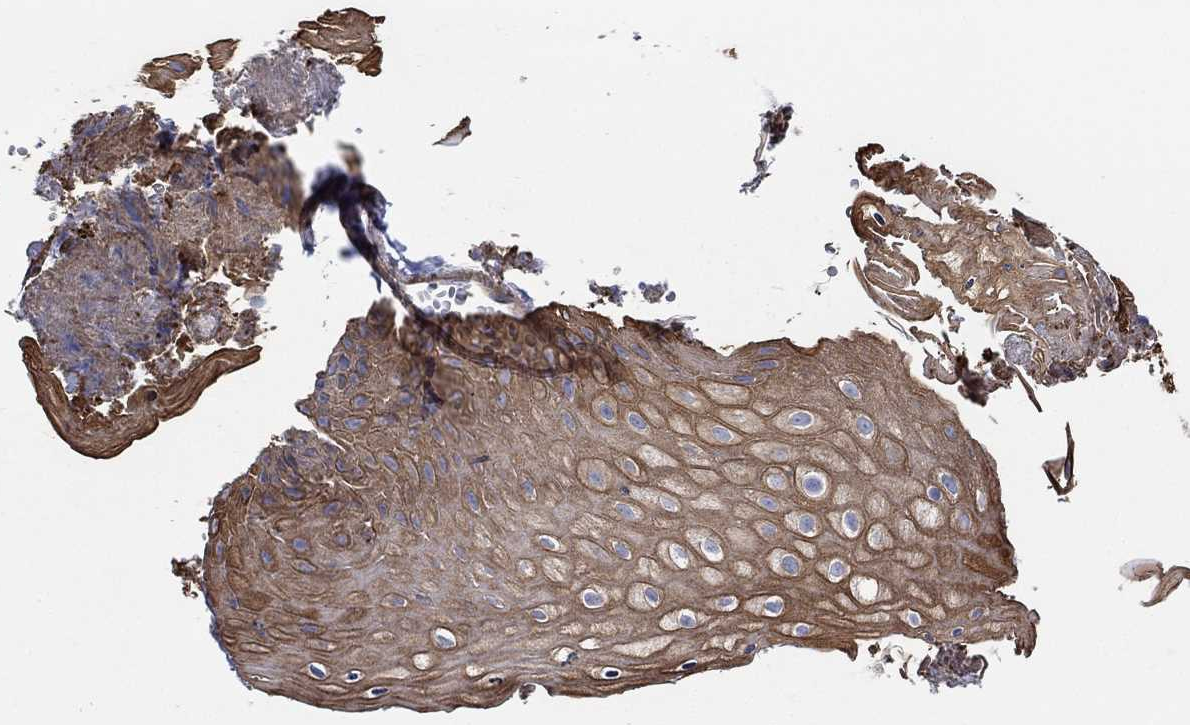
{"staining": {"intensity": "moderate", "quantity": ">75%", "location": "cytoplasmic/membranous"}, "tissue": "vagina", "cell_type": "Squamous epithelial cells", "image_type": "normal", "snomed": [{"axis": "morphology", "description": "Normal tissue, NOS"}, {"axis": "topography", "description": "Vagina"}], "caption": "This is a micrograph of immunohistochemistry (IHC) staining of benign vagina, which shows moderate expression in the cytoplasmic/membranous of squamous epithelial cells.", "gene": "FMN1", "patient": {"sex": "female", "age": 47}}